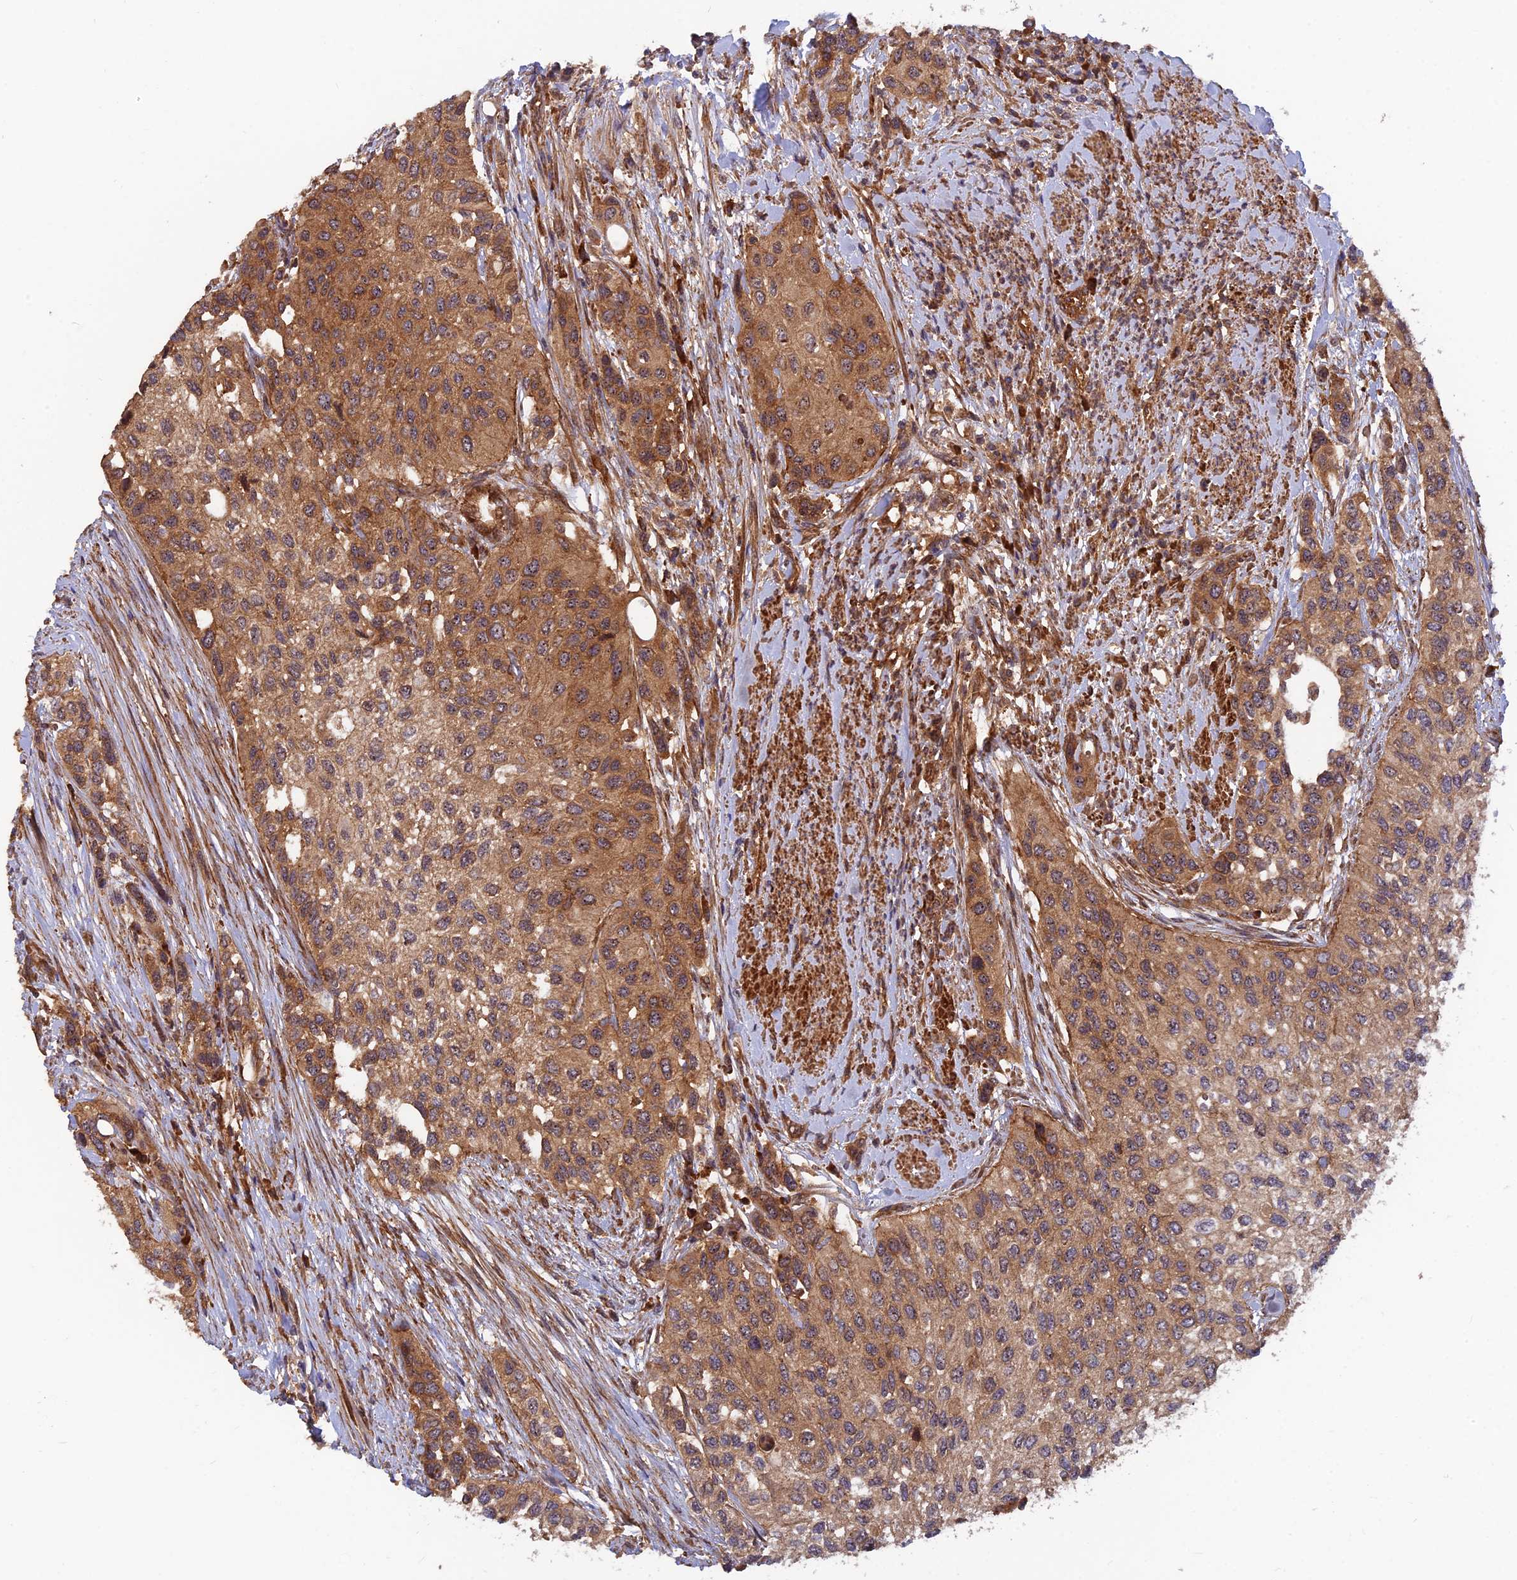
{"staining": {"intensity": "moderate", "quantity": ">75%", "location": "cytoplasmic/membranous"}, "tissue": "urothelial cancer", "cell_type": "Tumor cells", "image_type": "cancer", "snomed": [{"axis": "morphology", "description": "Normal tissue, NOS"}, {"axis": "morphology", "description": "Urothelial carcinoma, High grade"}, {"axis": "topography", "description": "Vascular tissue"}, {"axis": "topography", "description": "Urinary bladder"}], "caption": "Brown immunohistochemical staining in human urothelial carcinoma (high-grade) displays moderate cytoplasmic/membranous staining in approximately >75% of tumor cells. (Stains: DAB (3,3'-diaminobenzidine) in brown, nuclei in blue, Microscopy: brightfield microscopy at high magnification).", "gene": "RELCH", "patient": {"sex": "female", "age": 56}}